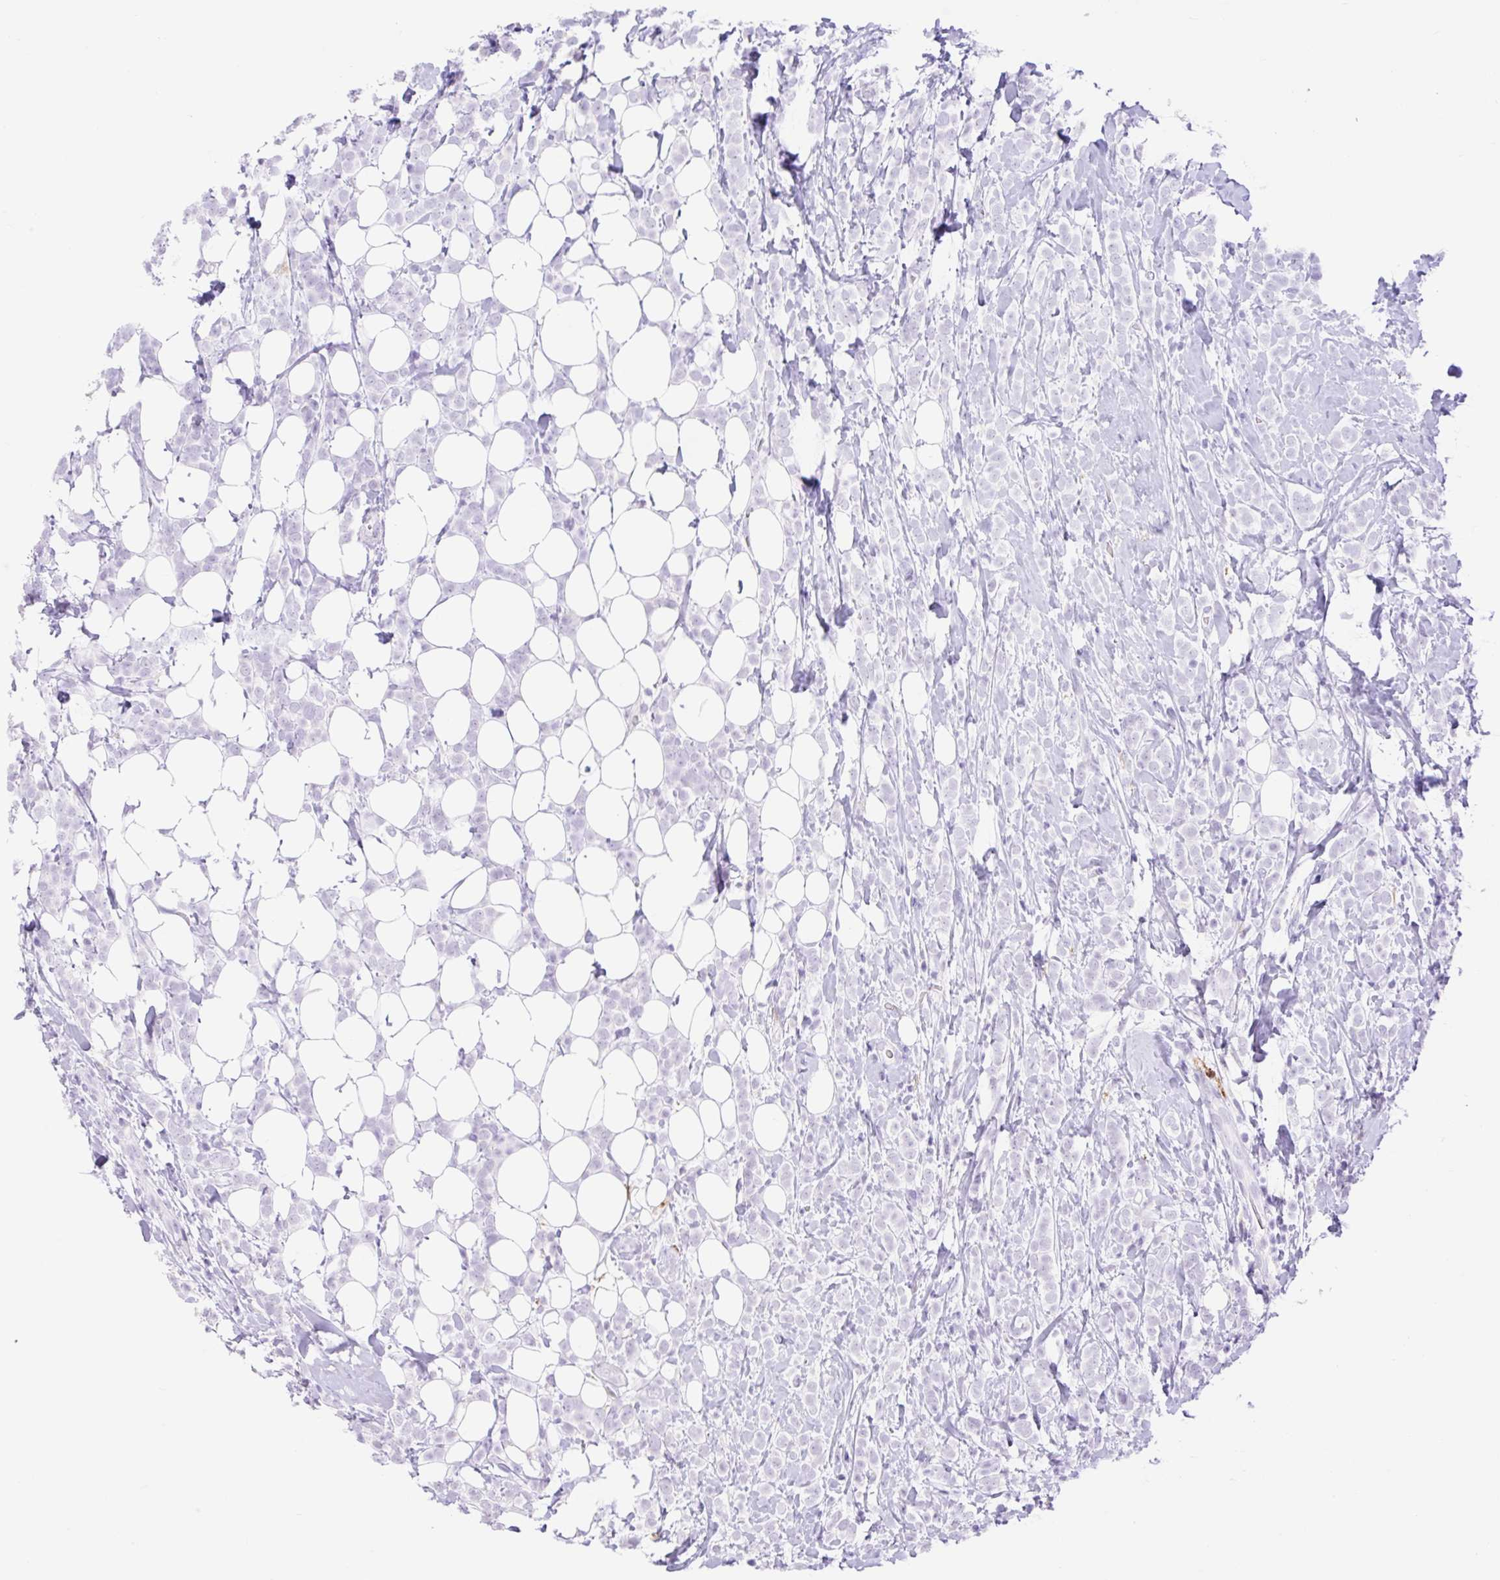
{"staining": {"intensity": "negative", "quantity": "none", "location": "none"}, "tissue": "breast cancer", "cell_type": "Tumor cells", "image_type": "cancer", "snomed": [{"axis": "morphology", "description": "Lobular carcinoma"}, {"axis": "topography", "description": "Breast"}], "caption": "This image is of breast cancer stained with immunohistochemistry to label a protein in brown with the nuclei are counter-stained blue. There is no positivity in tumor cells. Nuclei are stained in blue.", "gene": "SIGLEC1", "patient": {"sex": "female", "age": 49}}